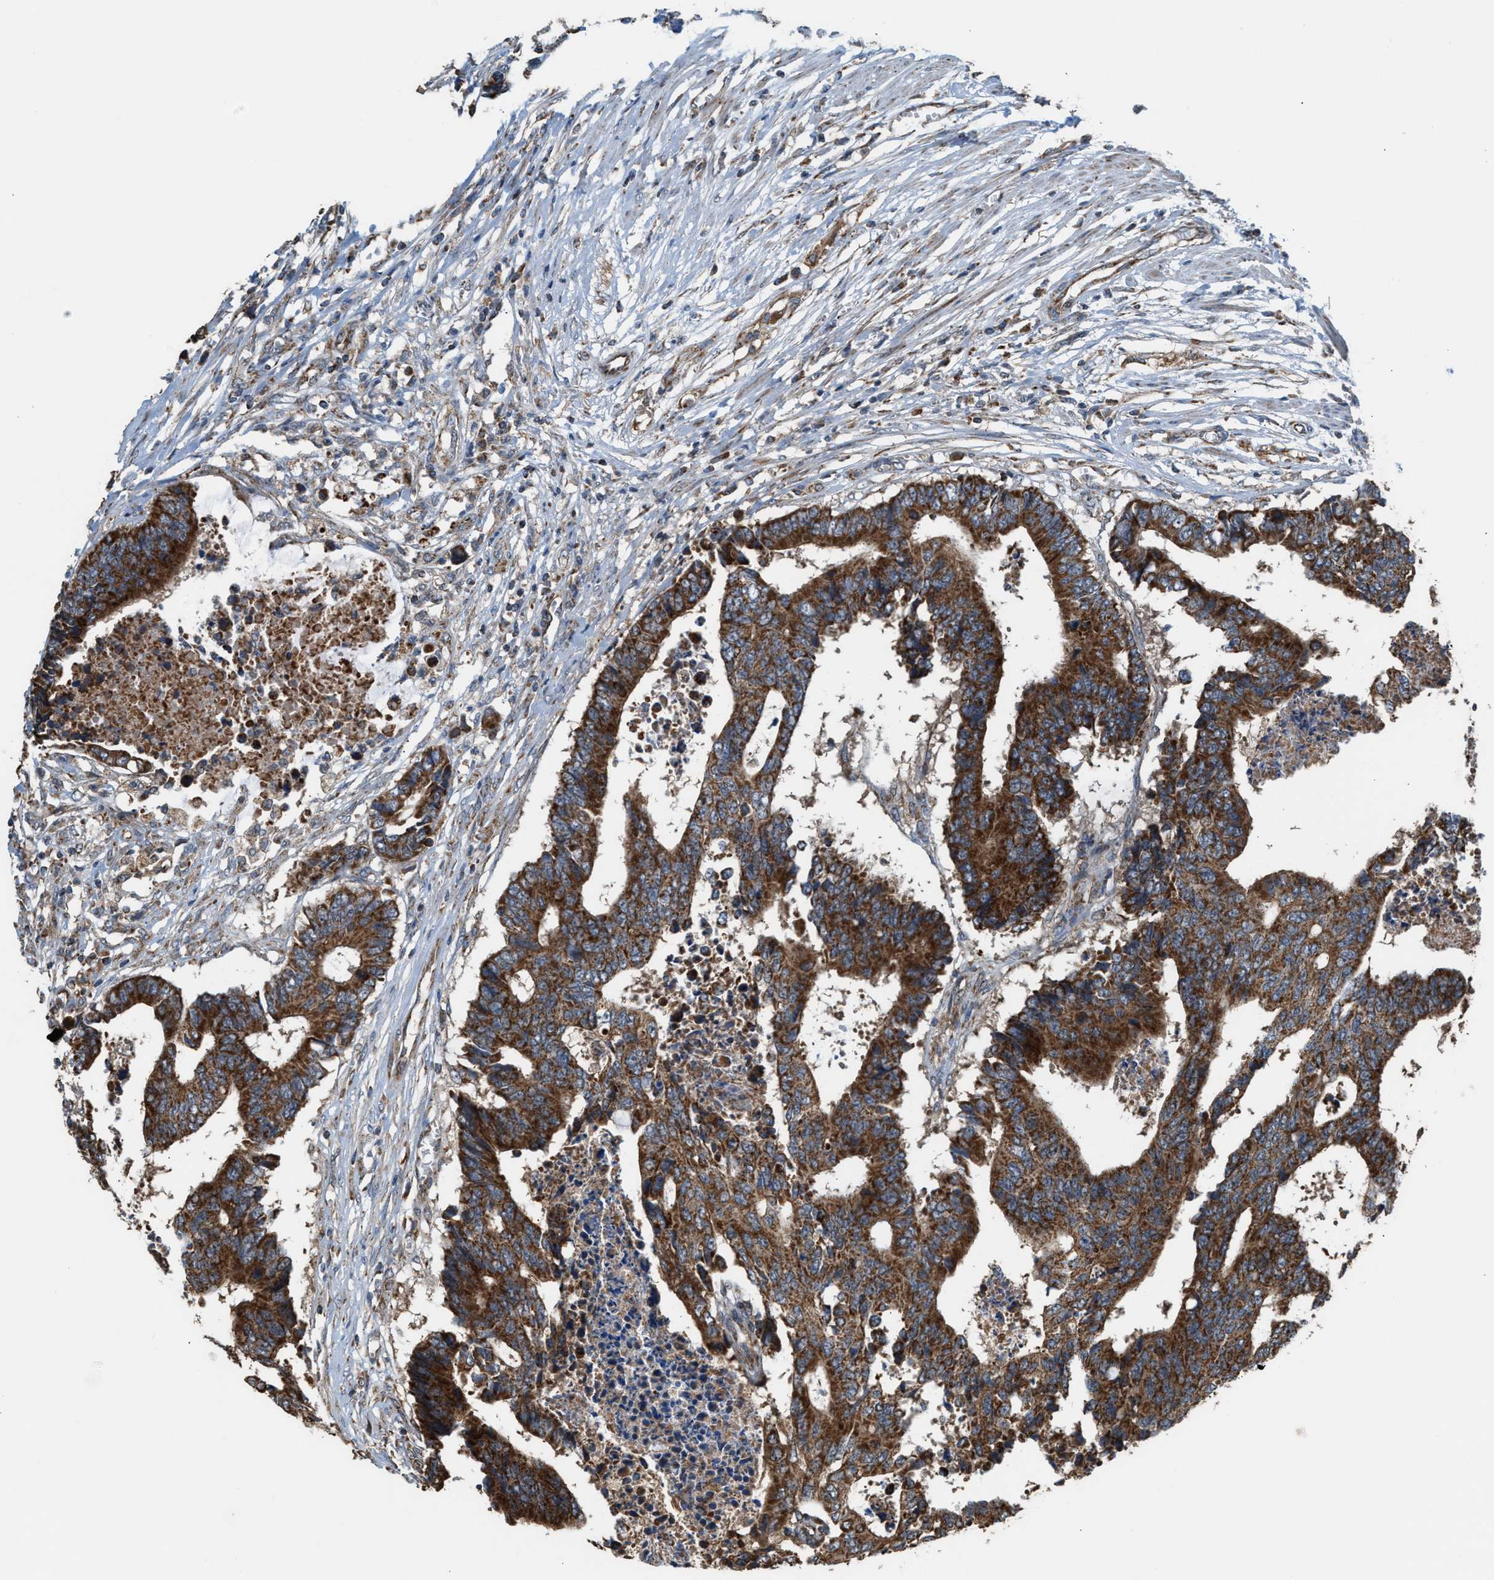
{"staining": {"intensity": "strong", "quantity": ">75%", "location": "cytoplasmic/membranous"}, "tissue": "colorectal cancer", "cell_type": "Tumor cells", "image_type": "cancer", "snomed": [{"axis": "morphology", "description": "Adenocarcinoma, NOS"}, {"axis": "topography", "description": "Rectum"}], "caption": "A photomicrograph showing strong cytoplasmic/membranous positivity in about >75% of tumor cells in adenocarcinoma (colorectal), as visualized by brown immunohistochemical staining.", "gene": "SGSM2", "patient": {"sex": "male", "age": 84}}